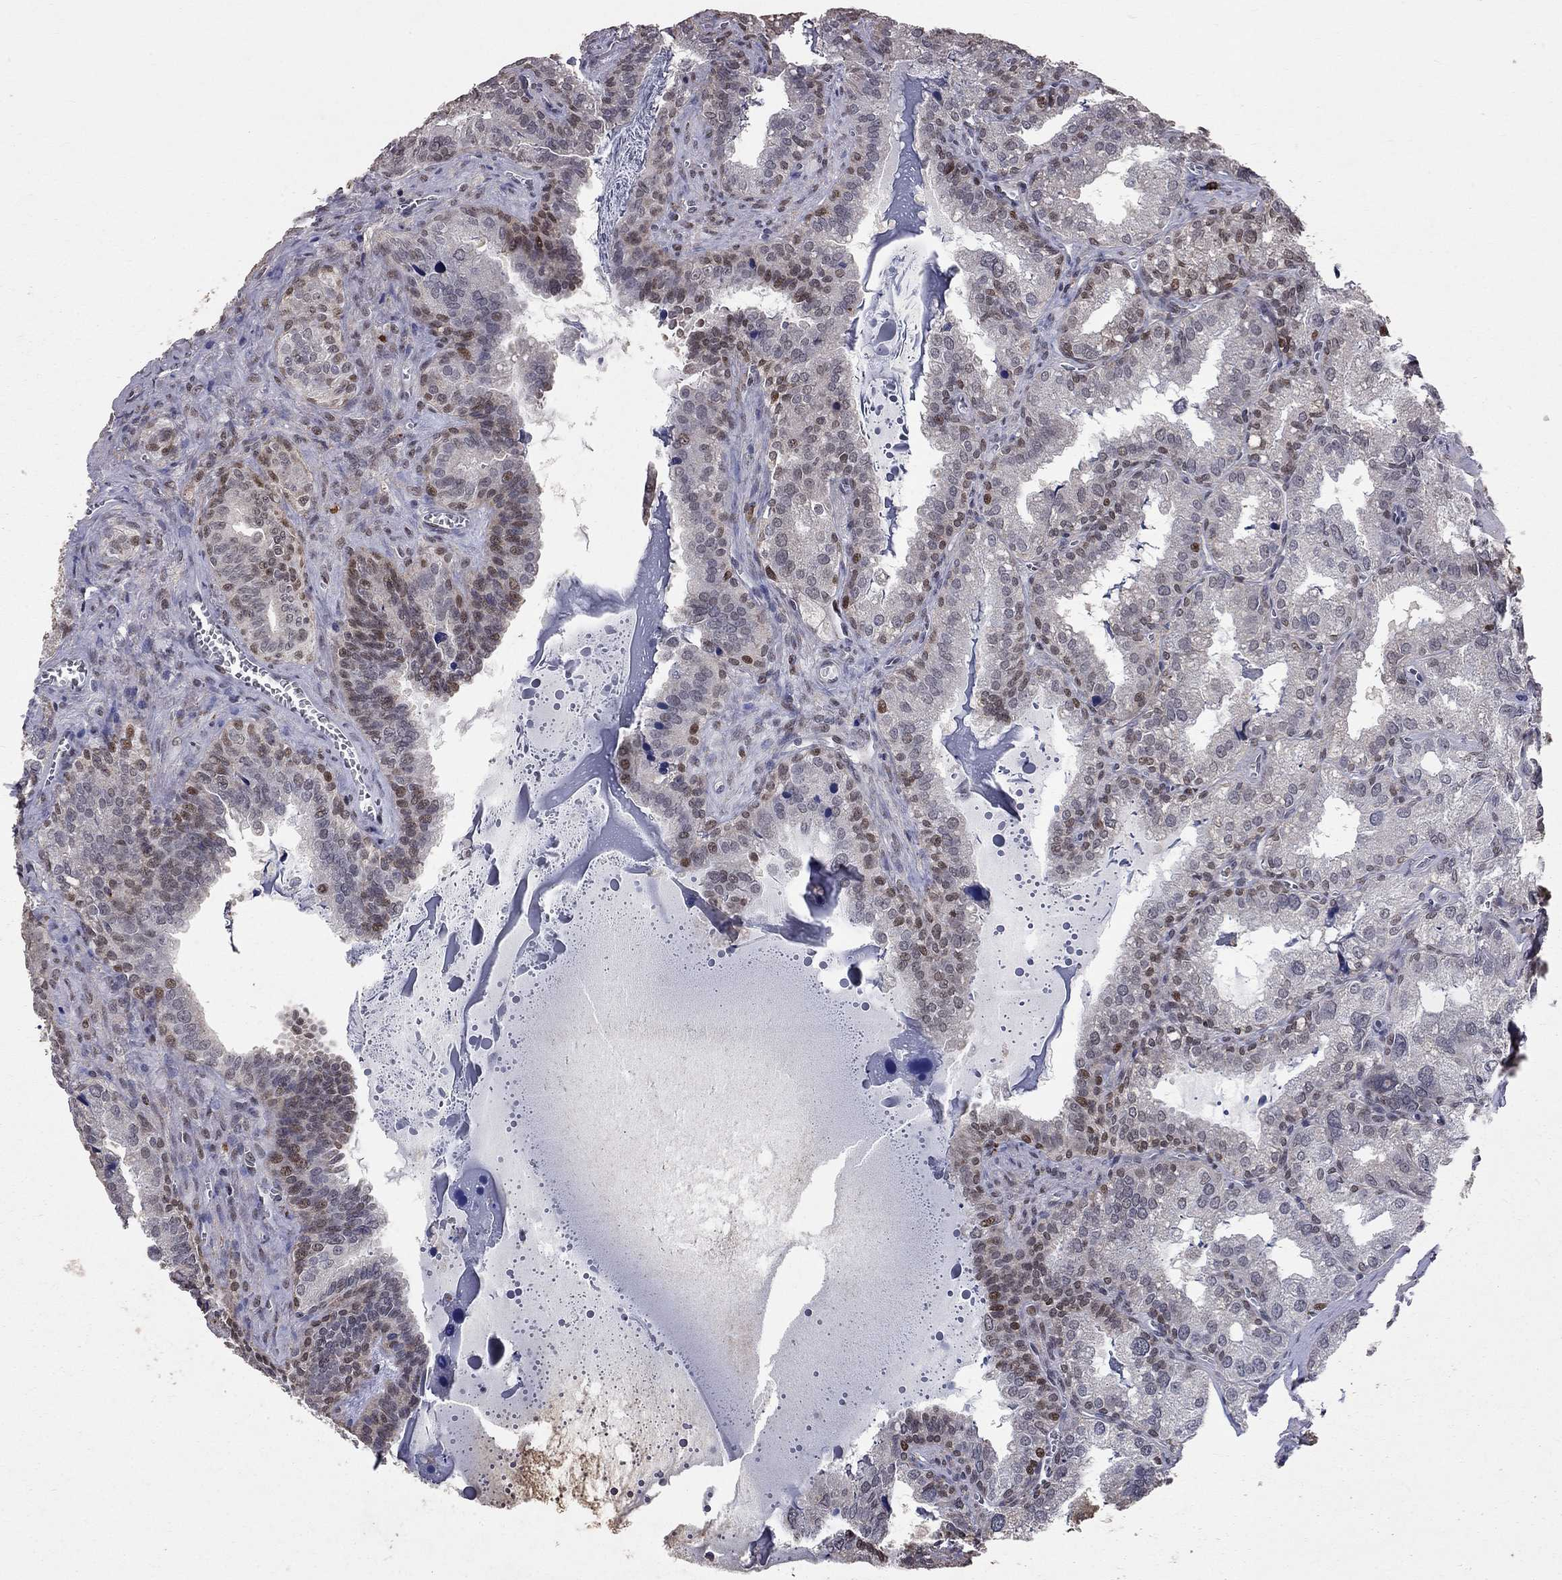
{"staining": {"intensity": "moderate", "quantity": "<25%", "location": "nuclear"}, "tissue": "seminal vesicle", "cell_type": "Glandular cells", "image_type": "normal", "snomed": [{"axis": "morphology", "description": "Normal tissue, NOS"}, {"axis": "topography", "description": "Seminal veicle"}], "caption": "Protein expression analysis of unremarkable human seminal vesicle reveals moderate nuclear staining in approximately <25% of glandular cells.", "gene": "HDAC3", "patient": {"sex": "male", "age": 57}}